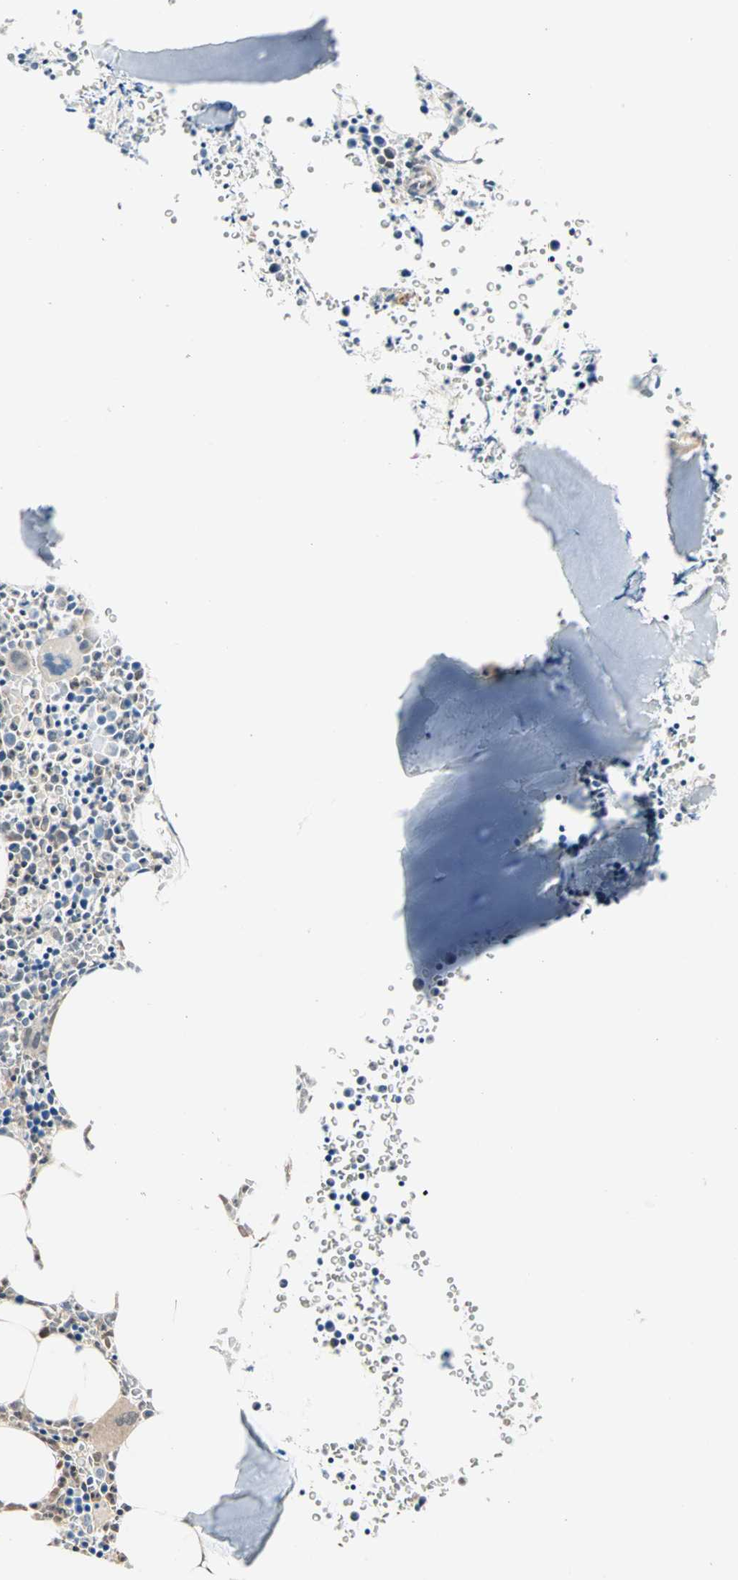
{"staining": {"intensity": "weak", "quantity": "<25%", "location": "cytoplasmic/membranous"}, "tissue": "bone marrow", "cell_type": "Hematopoietic cells", "image_type": "normal", "snomed": [{"axis": "morphology", "description": "Normal tissue, NOS"}, {"axis": "morphology", "description": "Inflammation, NOS"}, {"axis": "topography", "description": "Bone marrow"}], "caption": "Immunohistochemistry (IHC) histopathology image of benign bone marrow: human bone marrow stained with DAB demonstrates no significant protein positivity in hematopoietic cells.", "gene": "DRG2", "patient": {"sex": "female", "age": 17}}